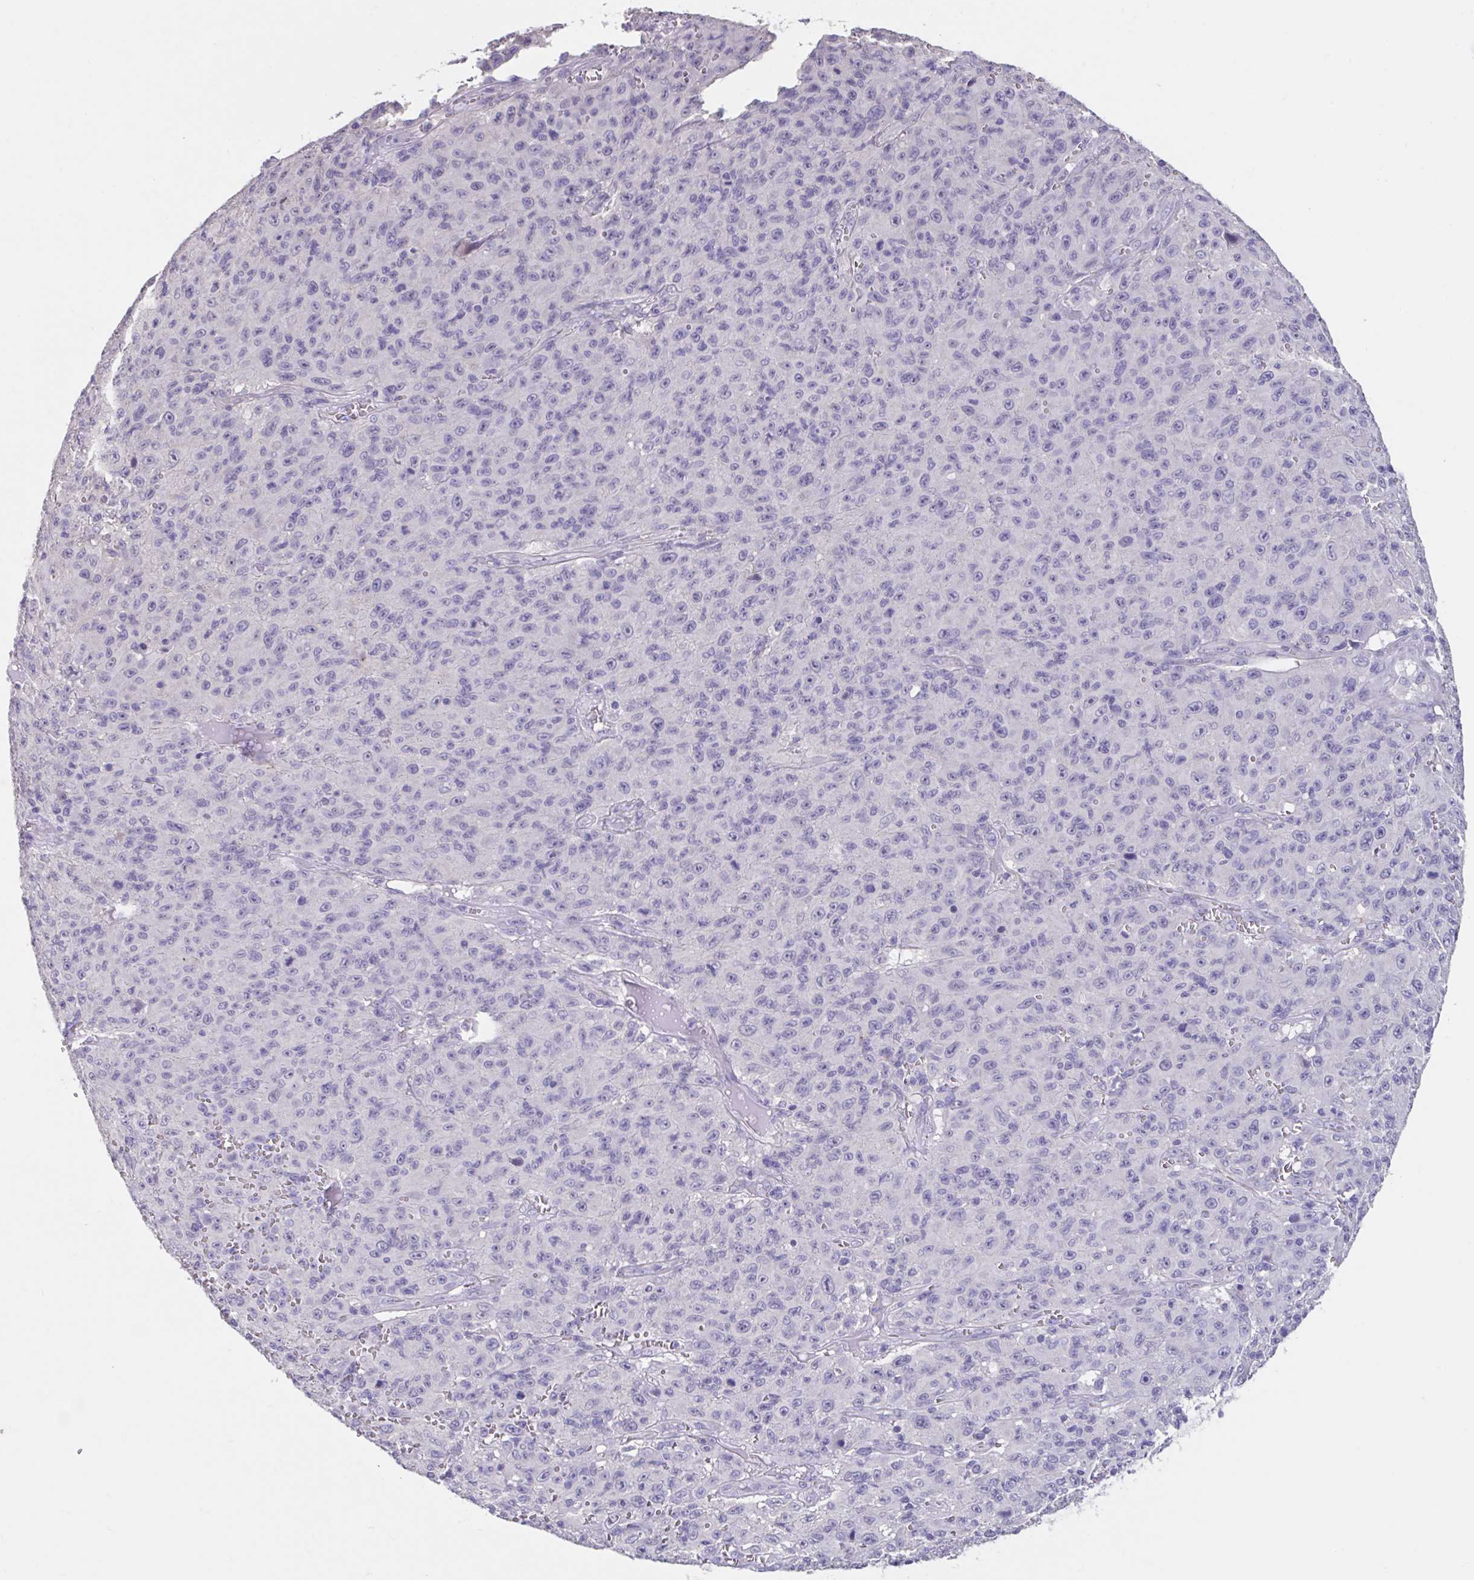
{"staining": {"intensity": "negative", "quantity": "none", "location": "none"}, "tissue": "melanoma", "cell_type": "Tumor cells", "image_type": "cancer", "snomed": [{"axis": "morphology", "description": "Malignant melanoma, NOS"}, {"axis": "topography", "description": "Skin"}], "caption": "Immunohistochemistry photomicrograph of malignant melanoma stained for a protein (brown), which exhibits no expression in tumor cells. (DAB immunohistochemistry with hematoxylin counter stain).", "gene": "GPR162", "patient": {"sex": "male", "age": 46}}